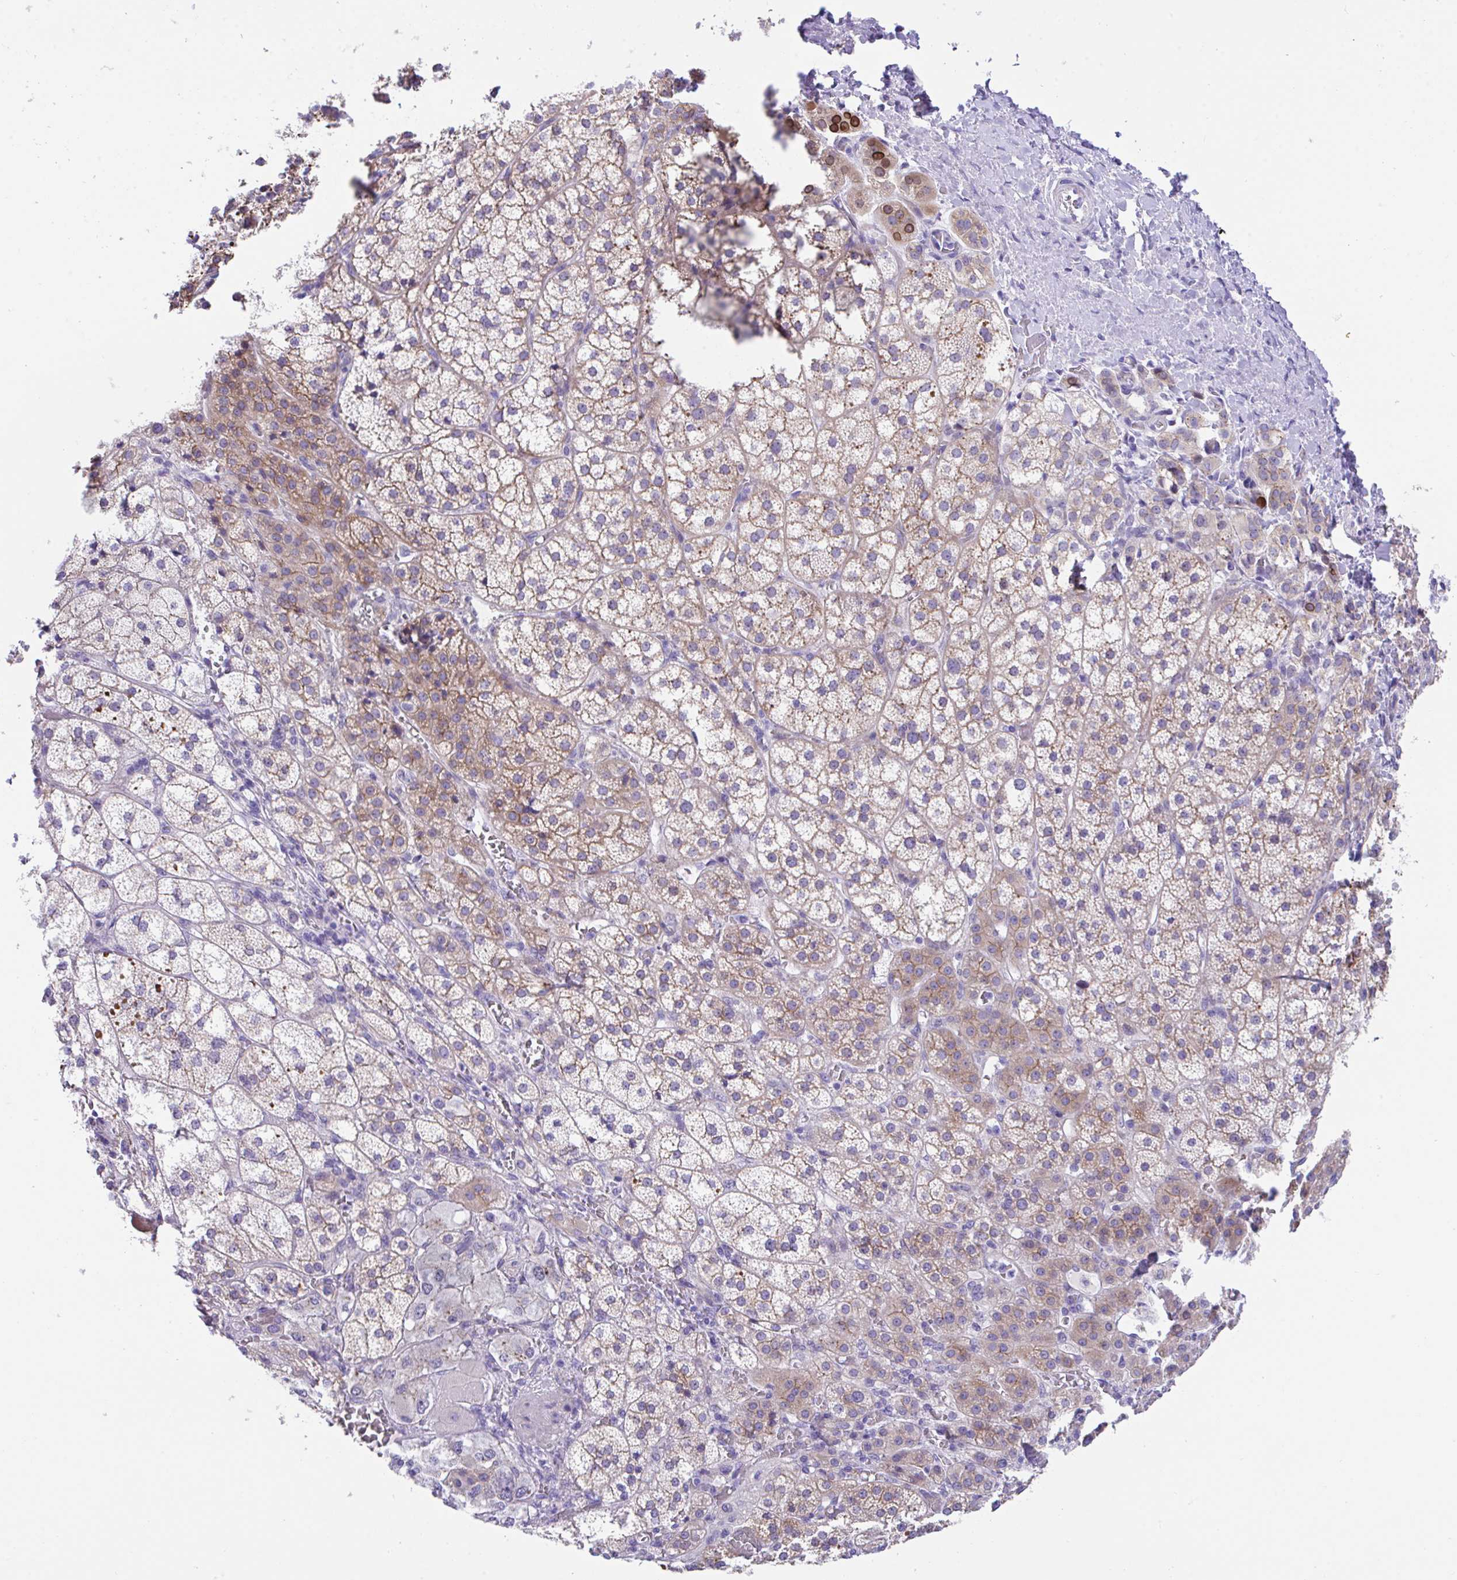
{"staining": {"intensity": "moderate", "quantity": ">75%", "location": "cytoplasmic/membranous"}, "tissue": "adrenal gland", "cell_type": "Glandular cells", "image_type": "normal", "snomed": [{"axis": "morphology", "description": "Normal tissue, NOS"}, {"axis": "topography", "description": "Adrenal gland"}], "caption": "Moderate cytoplasmic/membranous staining is identified in about >75% of glandular cells in unremarkable adrenal gland.", "gene": "SLC16A6", "patient": {"sex": "female", "age": 60}}